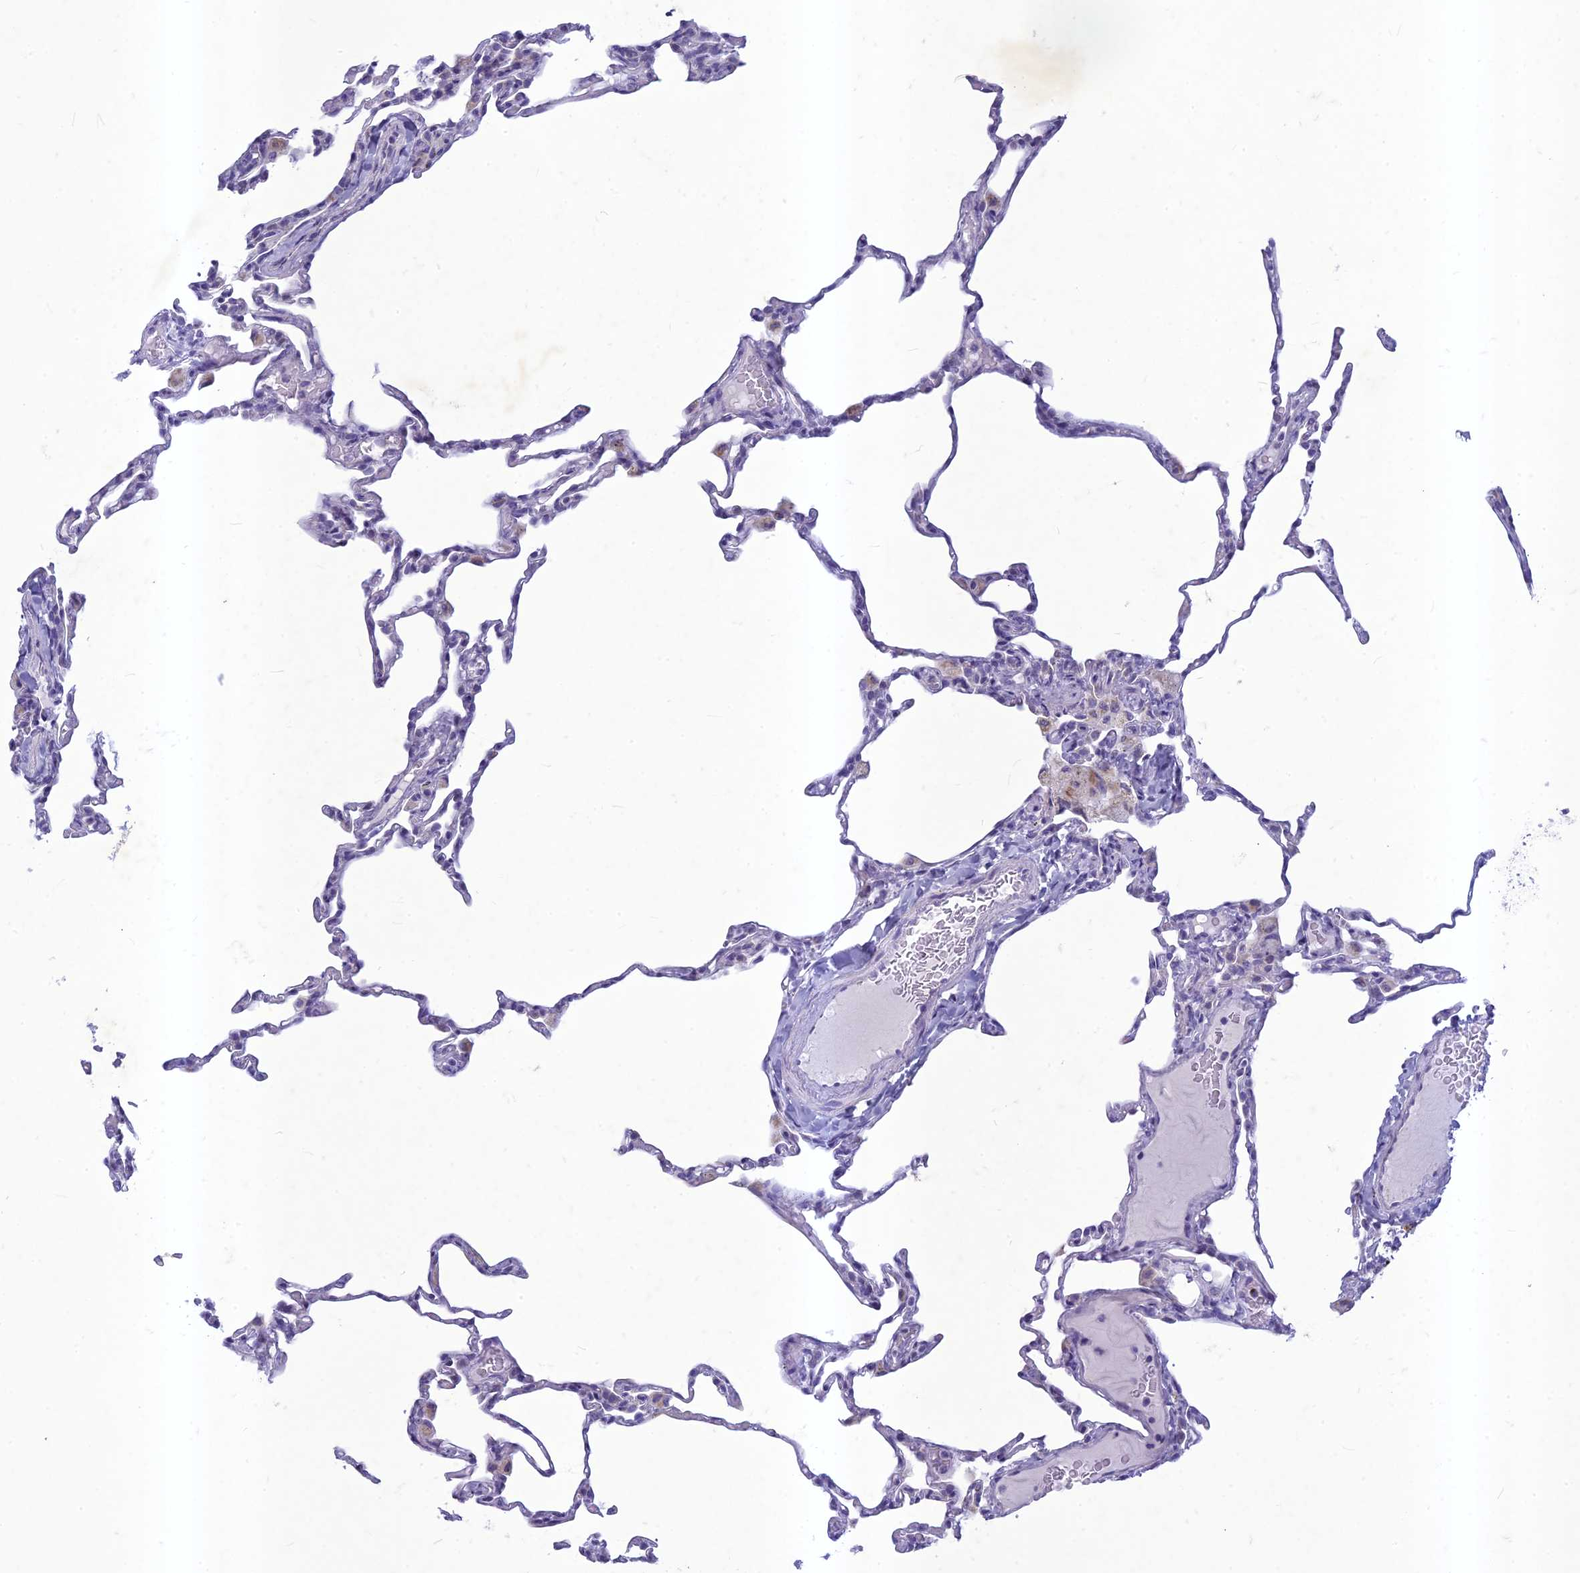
{"staining": {"intensity": "negative", "quantity": "none", "location": "none"}, "tissue": "lung", "cell_type": "Alveolar cells", "image_type": "normal", "snomed": [{"axis": "morphology", "description": "Normal tissue, NOS"}, {"axis": "topography", "description": "Lung"}], "caption": "High power microscopy histopathology image of an immunohistochemistry (IHC) photomicrograph of unremarkable lung, revealing no significant staining in alveolar cells.", "gene": "HIGD1A", "patient": {"sex": "male", "age": 20}}